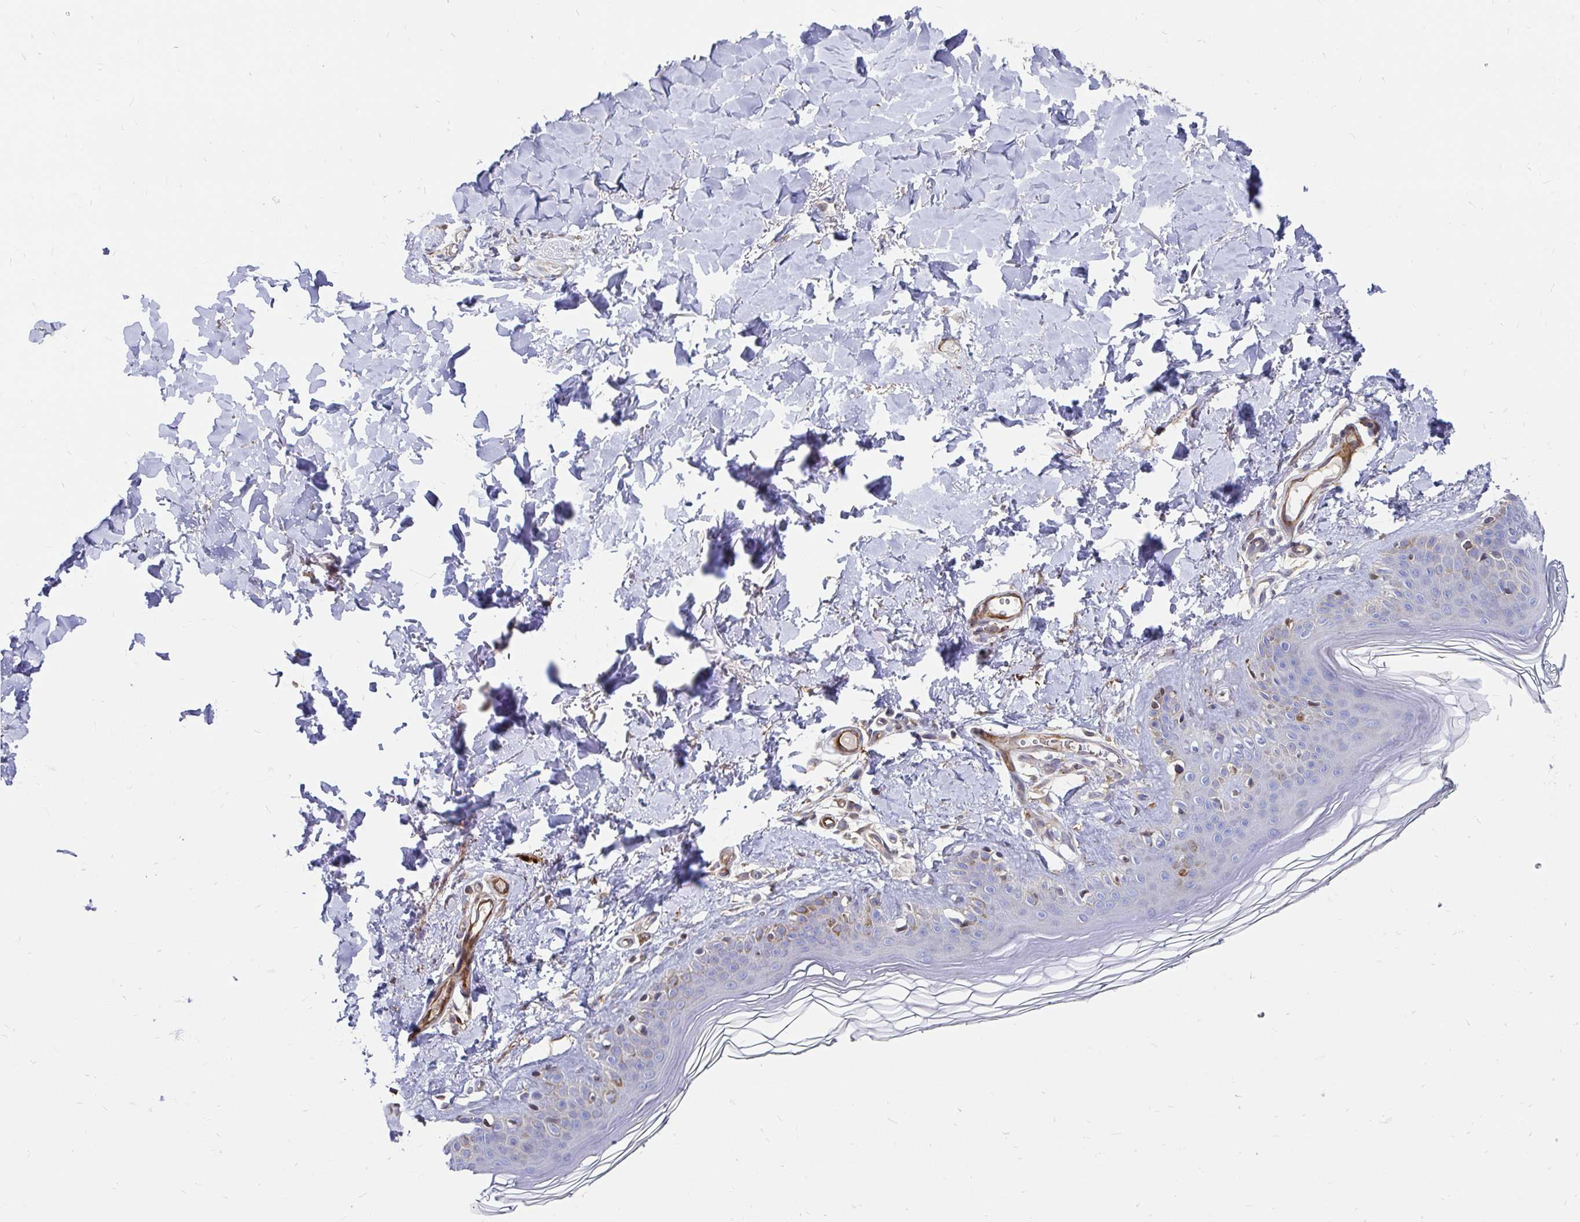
{"staining": {"intensity": "negative", "quantity": "none", "location": "none"}, "tissue": "skin", "cell_type": "Fibroblasts", "image_type": "normal", "snomed": [{"axis": "morphology", "description": "Normal tissue, NOS"}, {"axis": "topography", "description": "Skin"}, {"axis": "topography", "description": "Peripheral nerve tissue"}], "caption": "IHC histopathology image of unremarkable skin: skin stained with DAB (3,3'-diaminobenzidine) displays no significant protein positivity in fibroblasts. The staining is performed using DAB brown chromogen with nuclei counter-stained in using hematoxylin.", "gene": "CDKL1", "patient": {"sex": "female", "age": 45}}